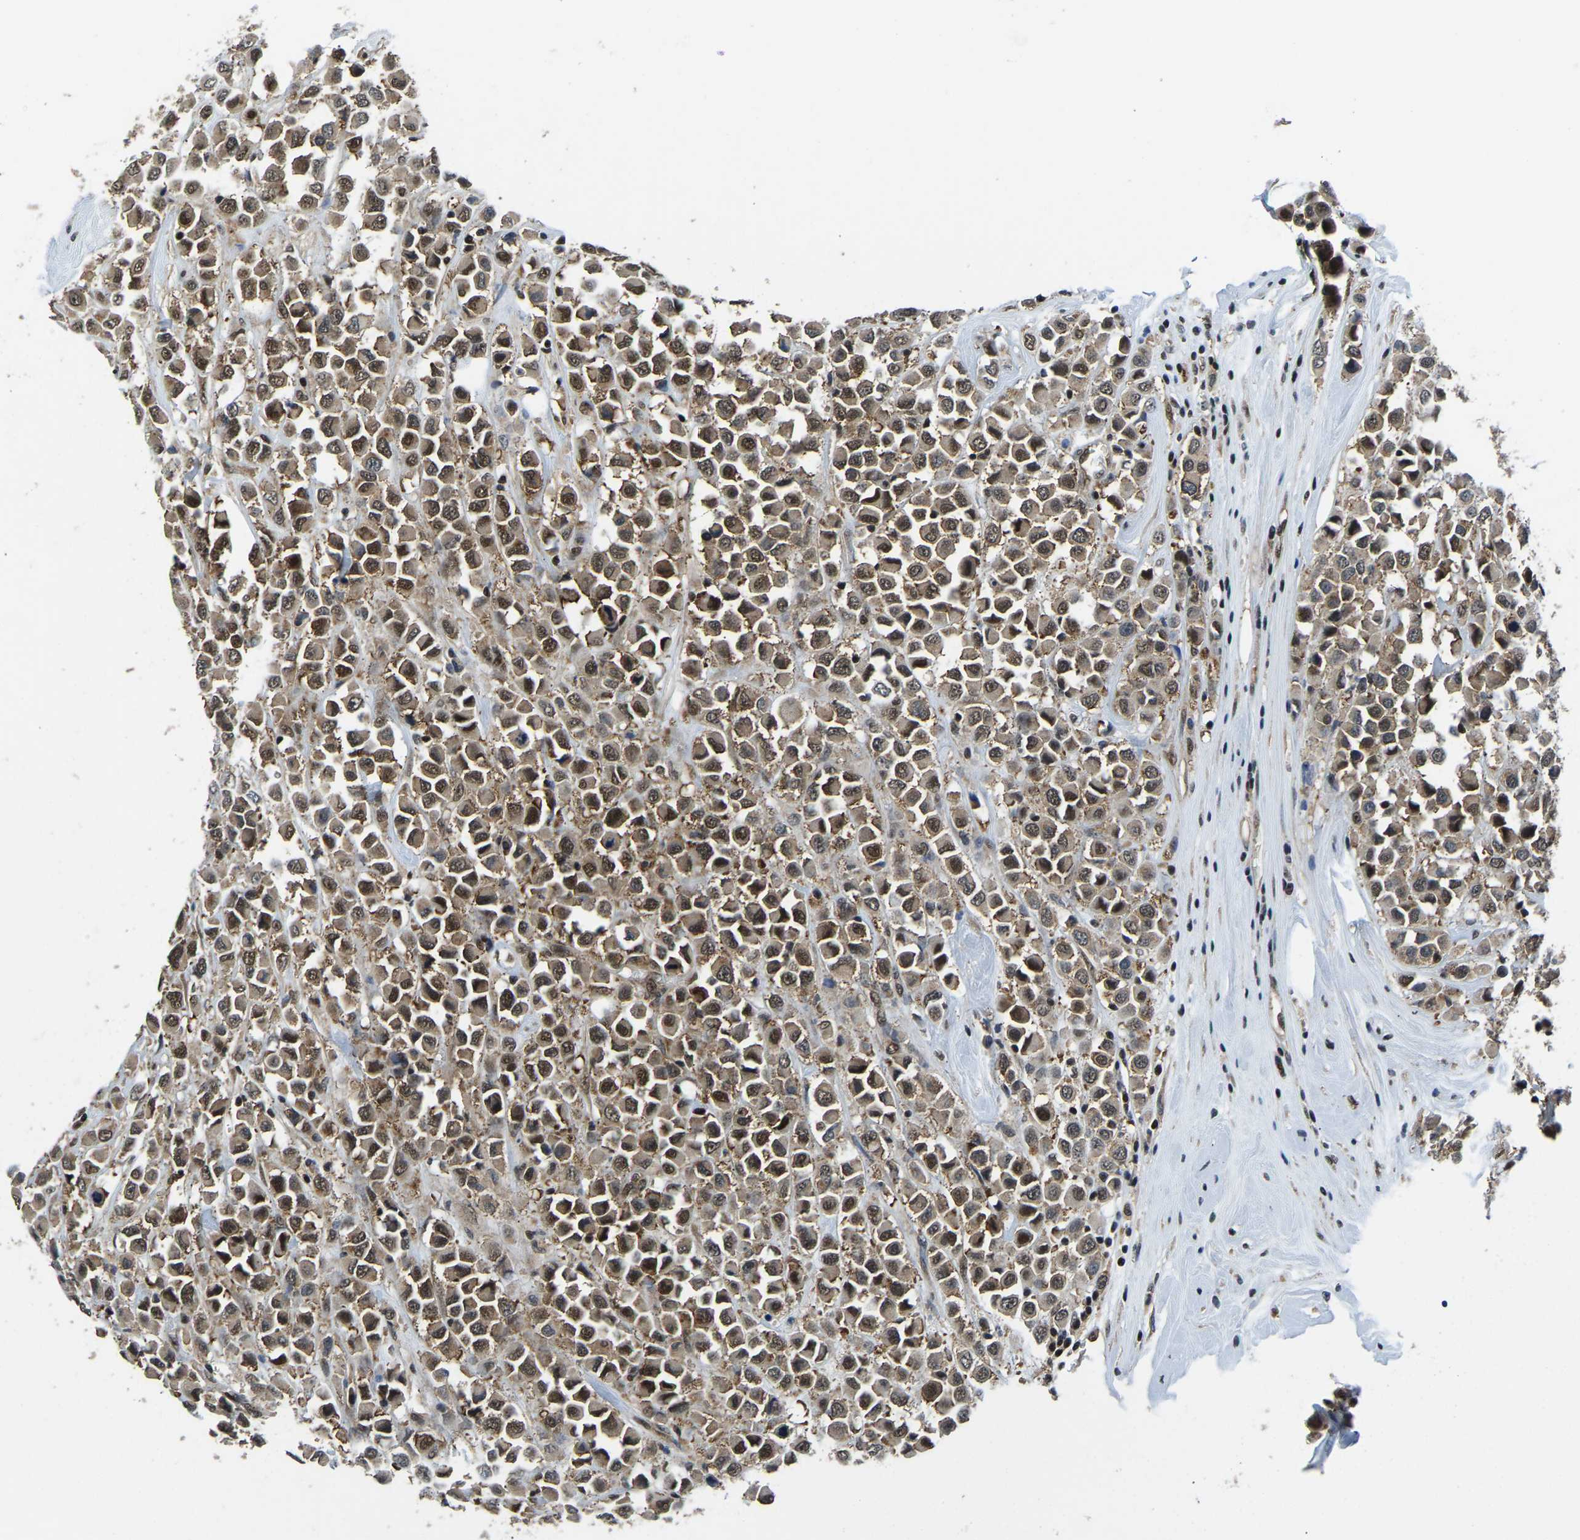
{"staining": {"intensity": "moderate", "quantity": ">75%", "location": "cytoplasmic/membranous,nuclear"}, "tissue": "breast cancer", "cell_type": "Tumor cells", "image_type": "cancer", "snomed": [{"axis": "morphology", "description": "Duct carcinoma"}, {"axis": "topography", "description": "Breast"}], "caption": "Immunohistochemical staining of breast cancer (intraductal carcinoma) displays moderate cytoplasmic/membranous and nuclear protein staining in about >75% of tumor cells.", "gene": "DFFA", "patient": {"sex": "female", "age": 61}}